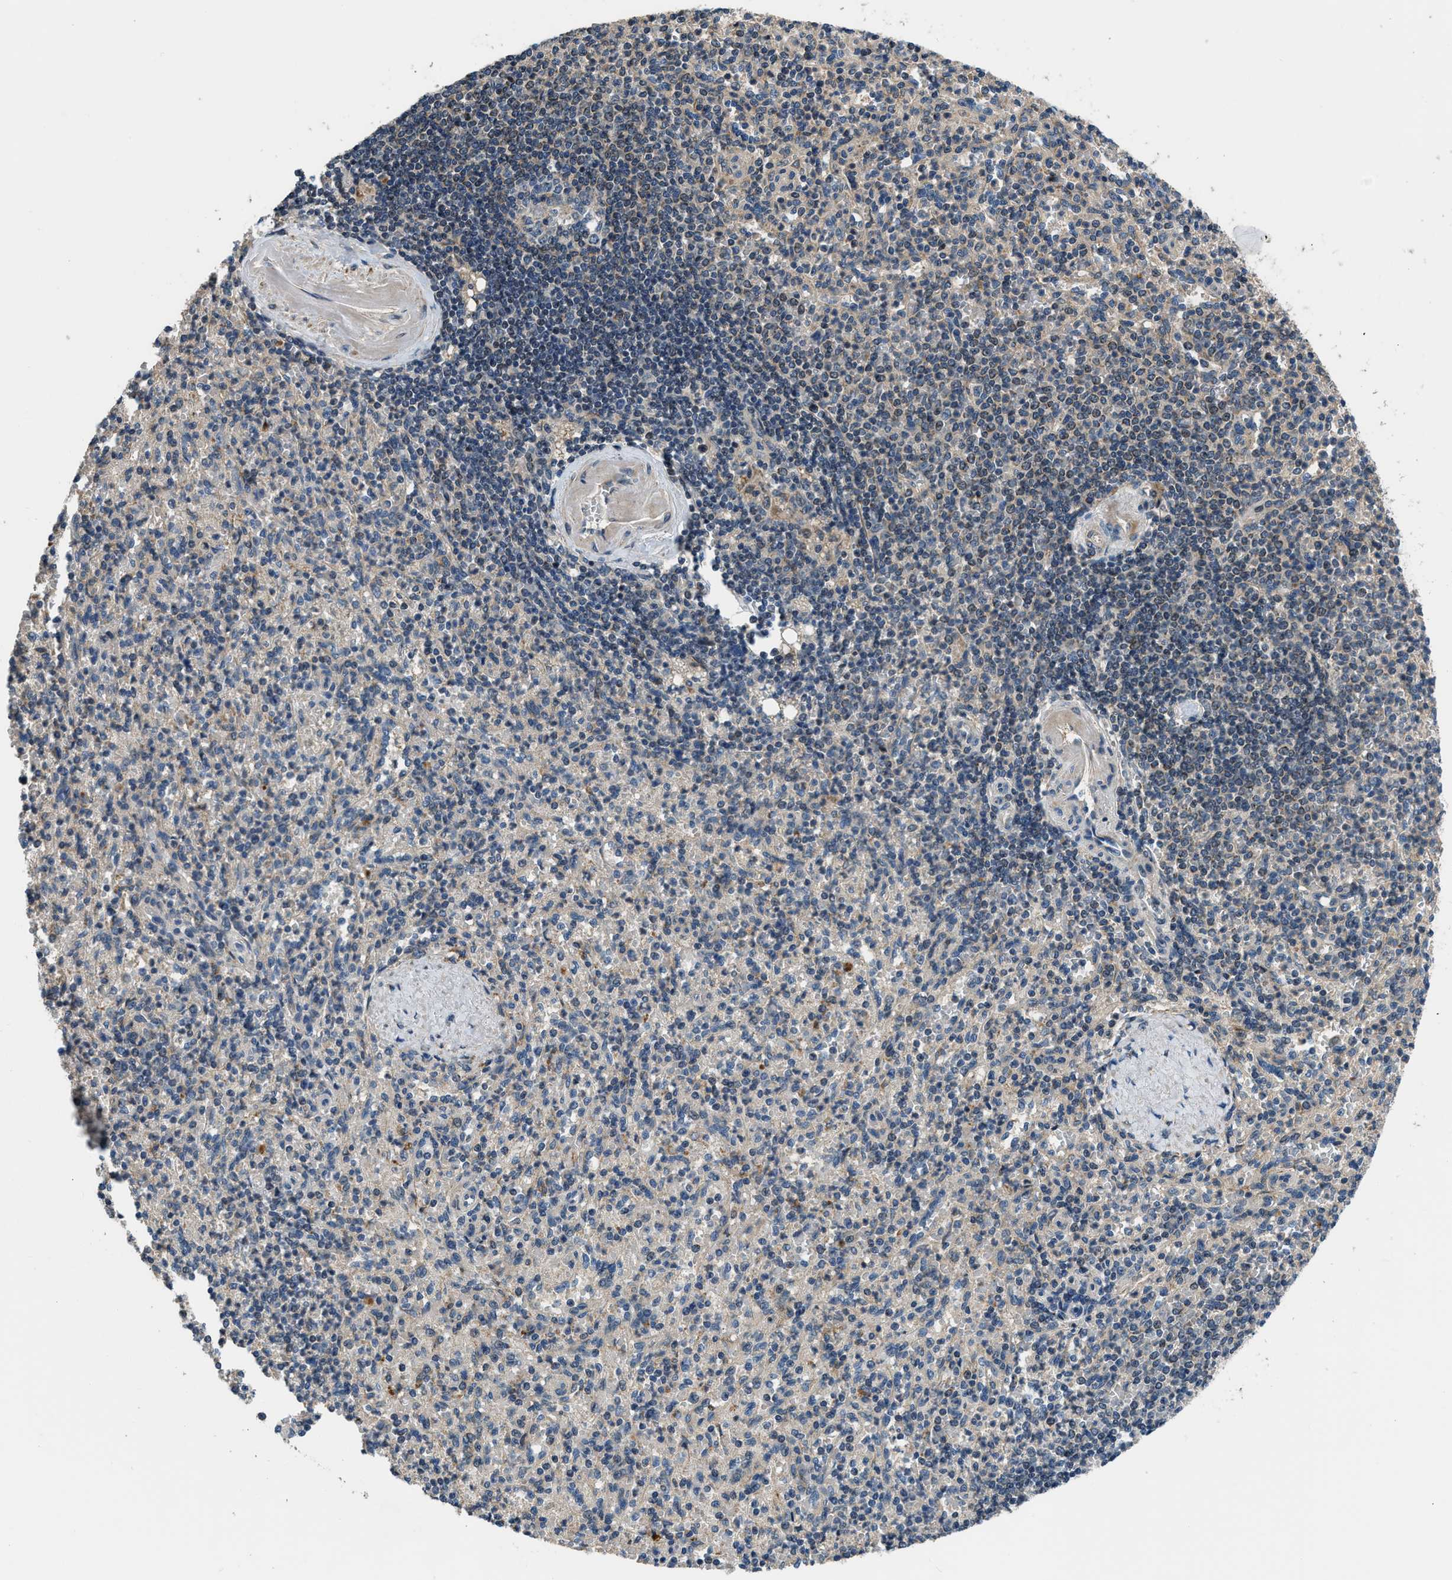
{"staining": {"intensity": "moderate", "quantity": "25%-75%", "location": "cytoplasmic/membranous"}, "tissue": "spleen", "cell_type": "Cells in red pulp", "image_type": "normal", "snomed": [{"axis": "morphology", "description": "Normal tissue, NOS"}, {"axis": "topography", "description": "Spleen"}], "caption": "Immunohistochemistry photomicrograph of unremarkable spleen: human spleen stained using immunohistochemistry (IHC) shows medium levels of moderate protein expression localized specifically in the cytoplasmic/membranous of cells in red pulp, appearing as a cytoplasmic/membranous brown color.", "gene": "IL3RA", "patient": {"sex": "female", "age": 74}}